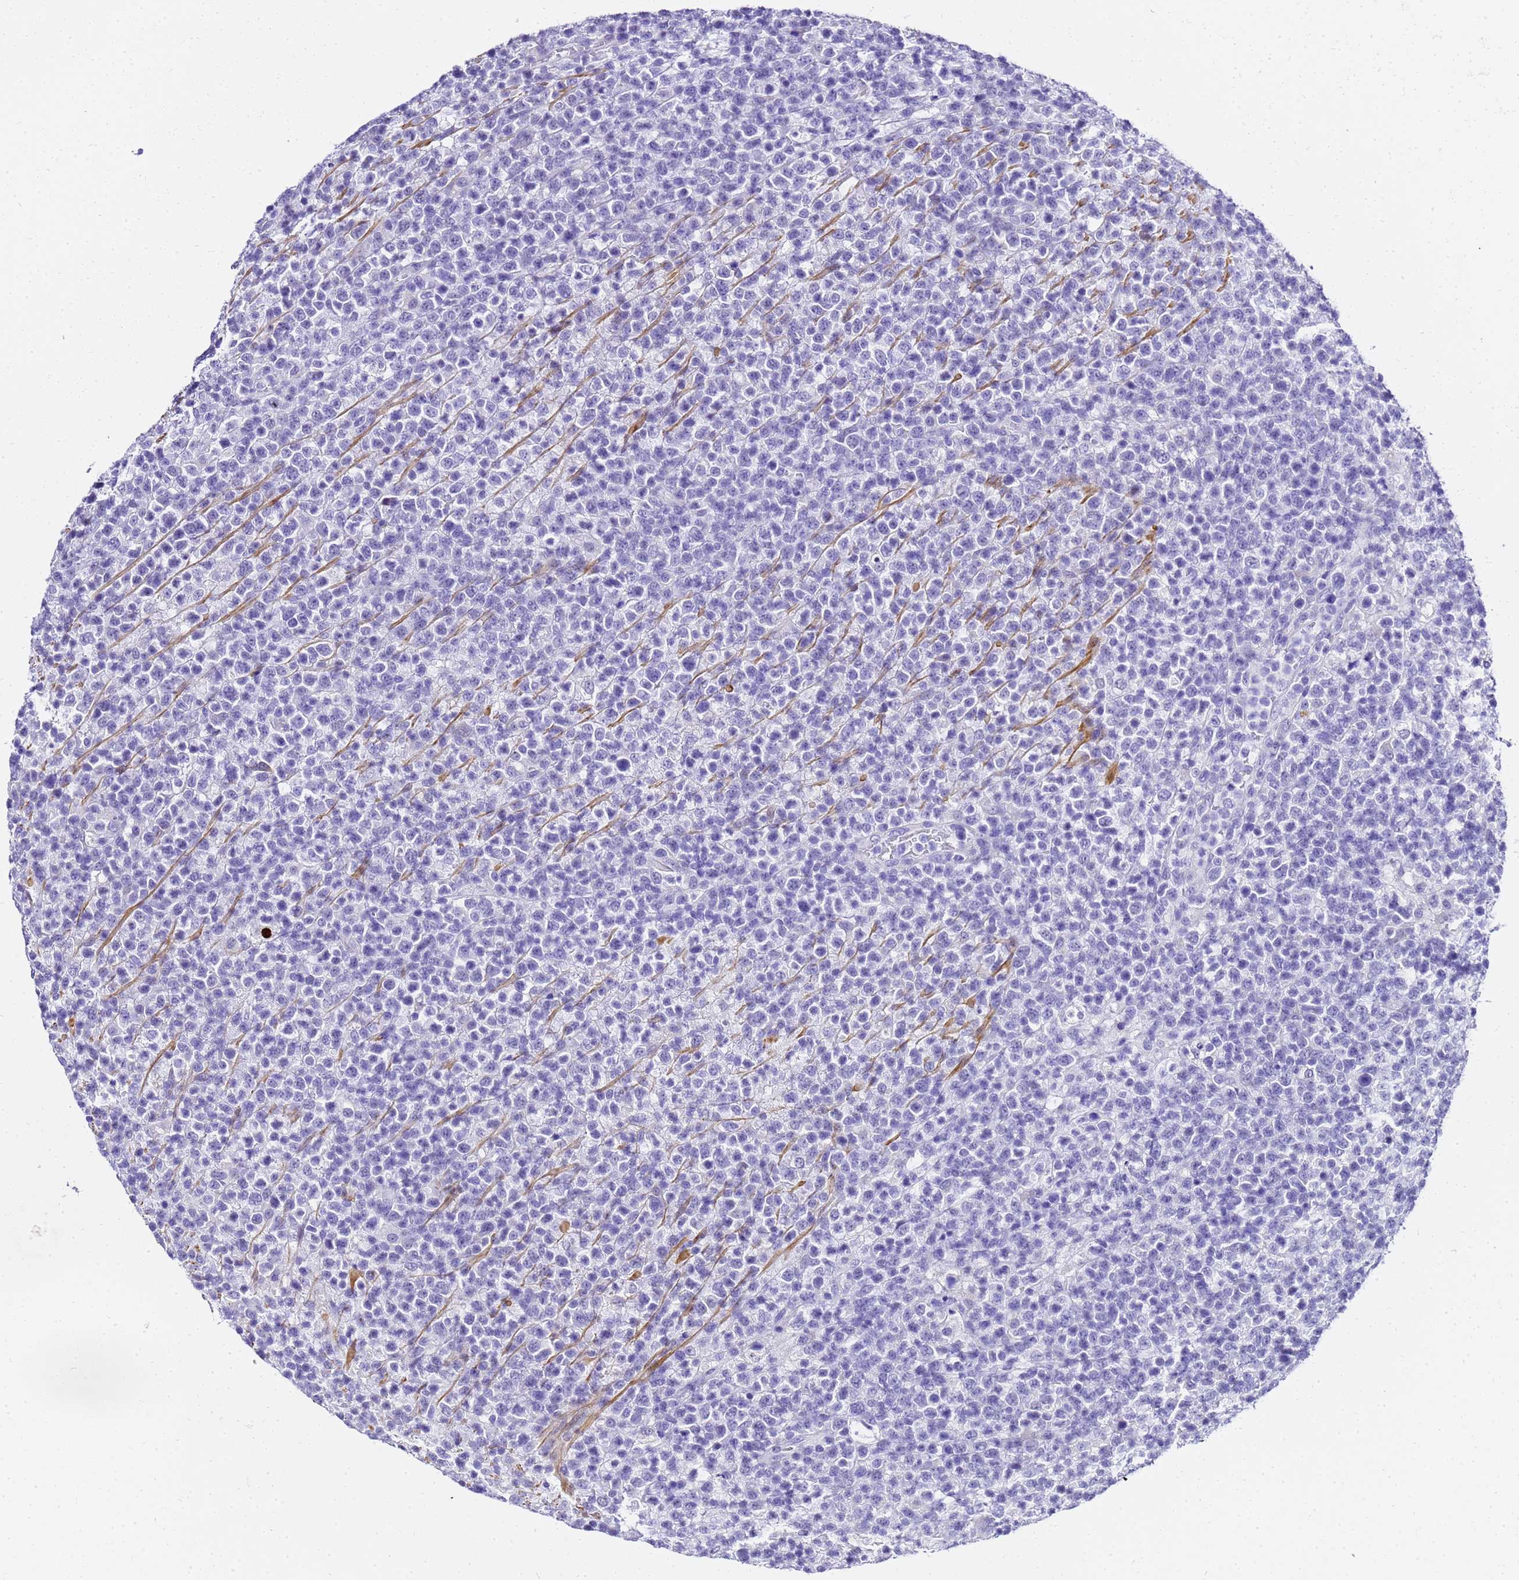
{"staining": {"intensity": "negative", "quantity": "none", "location": "none"}, "tissue": "lymphoma", "cell_type": "Tumor cells", "image_type": "cancer", "snomed": [{"axis": "morphology", "description": "Malignant lymphoma, non-Hodgkin's type, High grade"}, {"axis": "topography", "description": "Colon"}], "caption": "DAB immunohistochemical staining of human lymphoma displays no significant expression in tumor cells. Brightfield microscopy of immunohistochemistry (IHC) stained with DAB (brown) and hematoxylin (blue), captured at high magnification.", "gene": "HSPB6", "patient": {"sex": "female", "age": 53}}